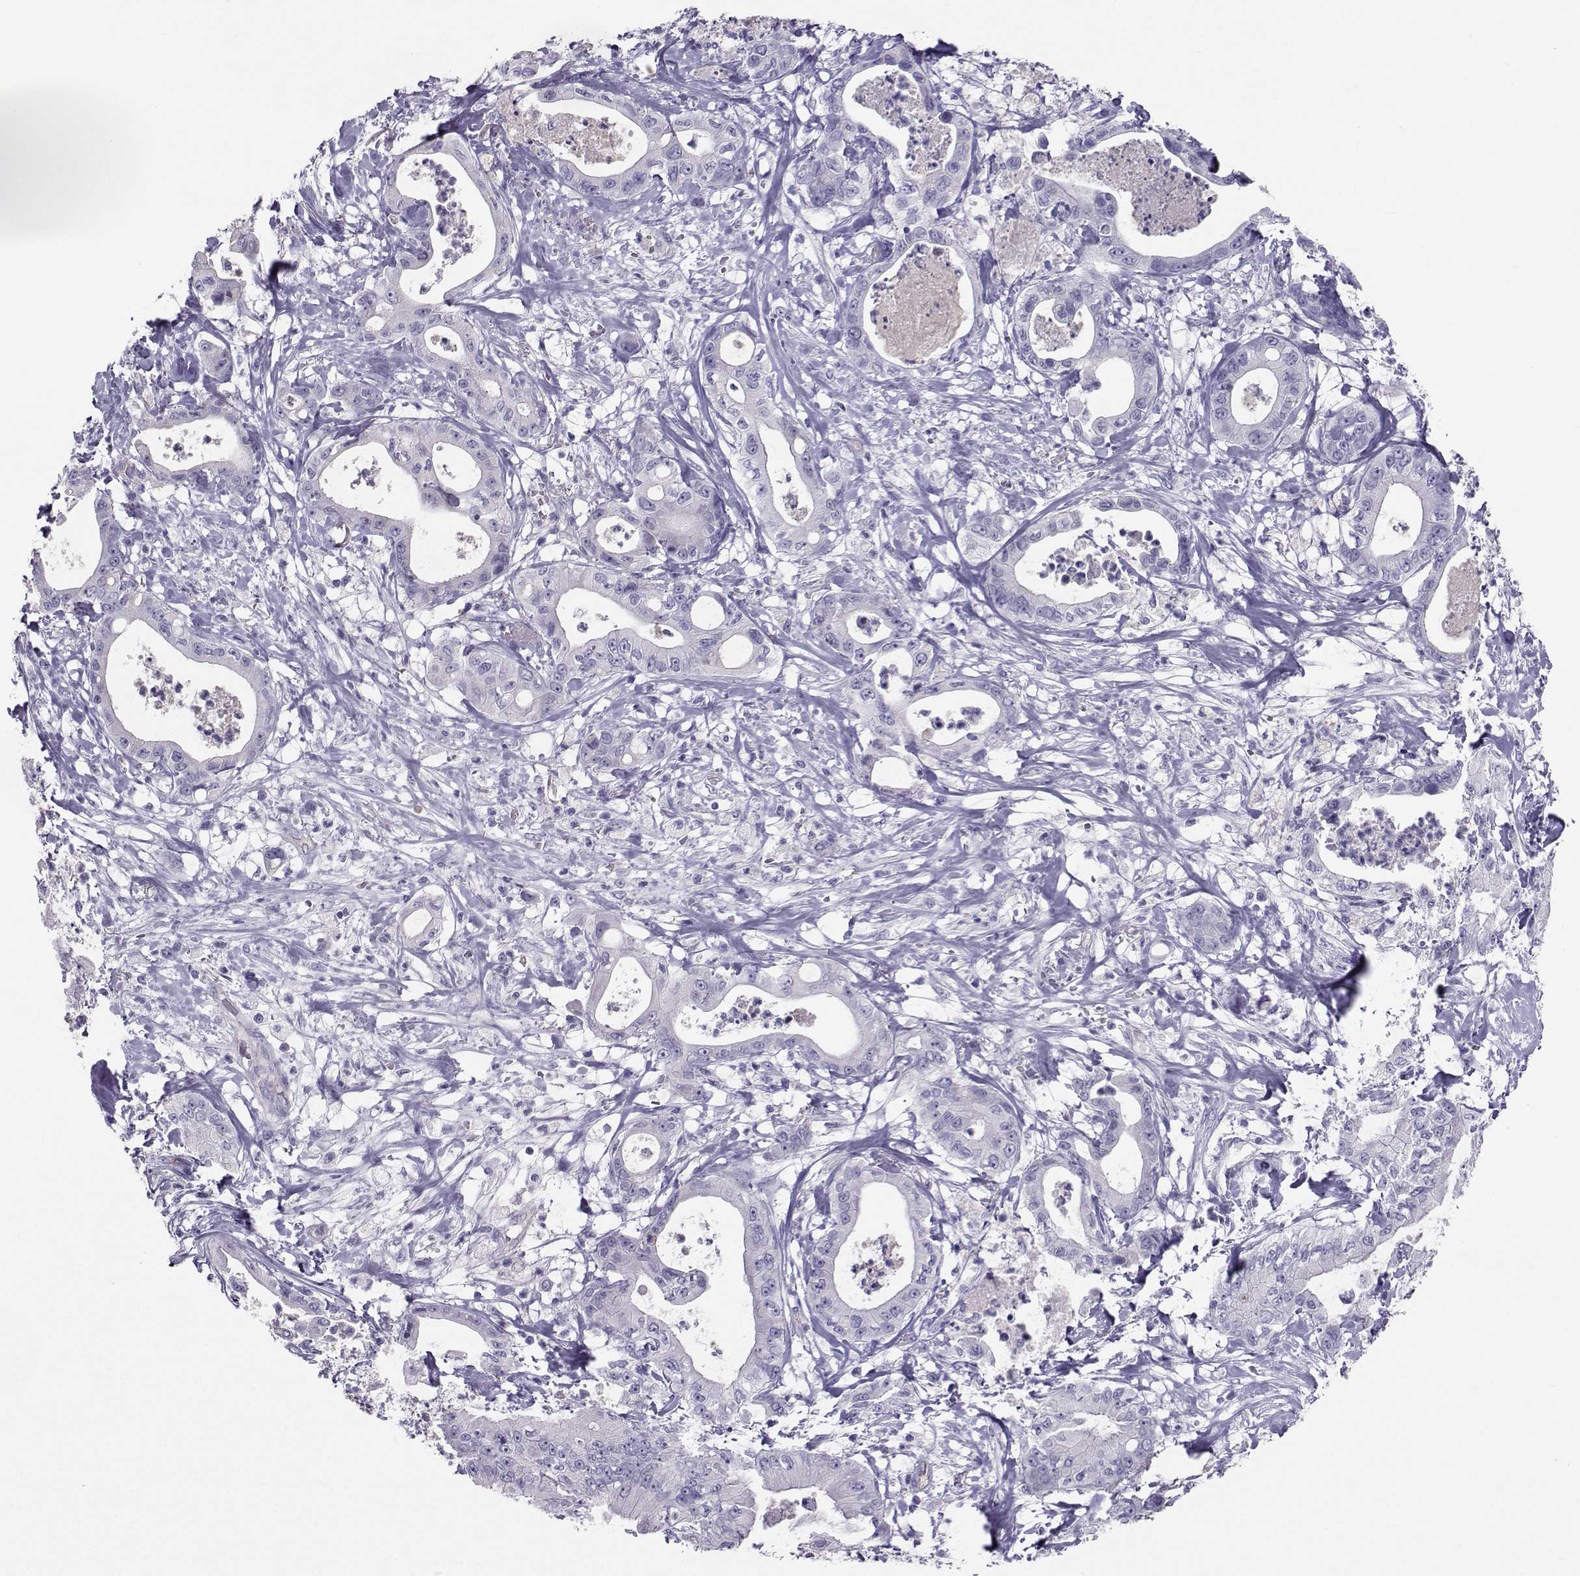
{"staining": {"intensity": "negative", "quantity": "none", "location": "none"}, "tissue": "pancreatic cancer", "cell_type": "Tumor cells", "image_type": "cancer", "snomed": [{"axis": "morphology", "description": "Adenocarcinoma, NOS"}, {"axis": "topography", "description": "Pancreas"}], "caption": "Immunohistochemistry (IHC) image of pancreatic cancer (adenocarcinoma) stained for a protein (brown), which shows no positivity in tumor cells.", "gene": "CLUL1", "patient": {"sex": "male", "age": 71}}